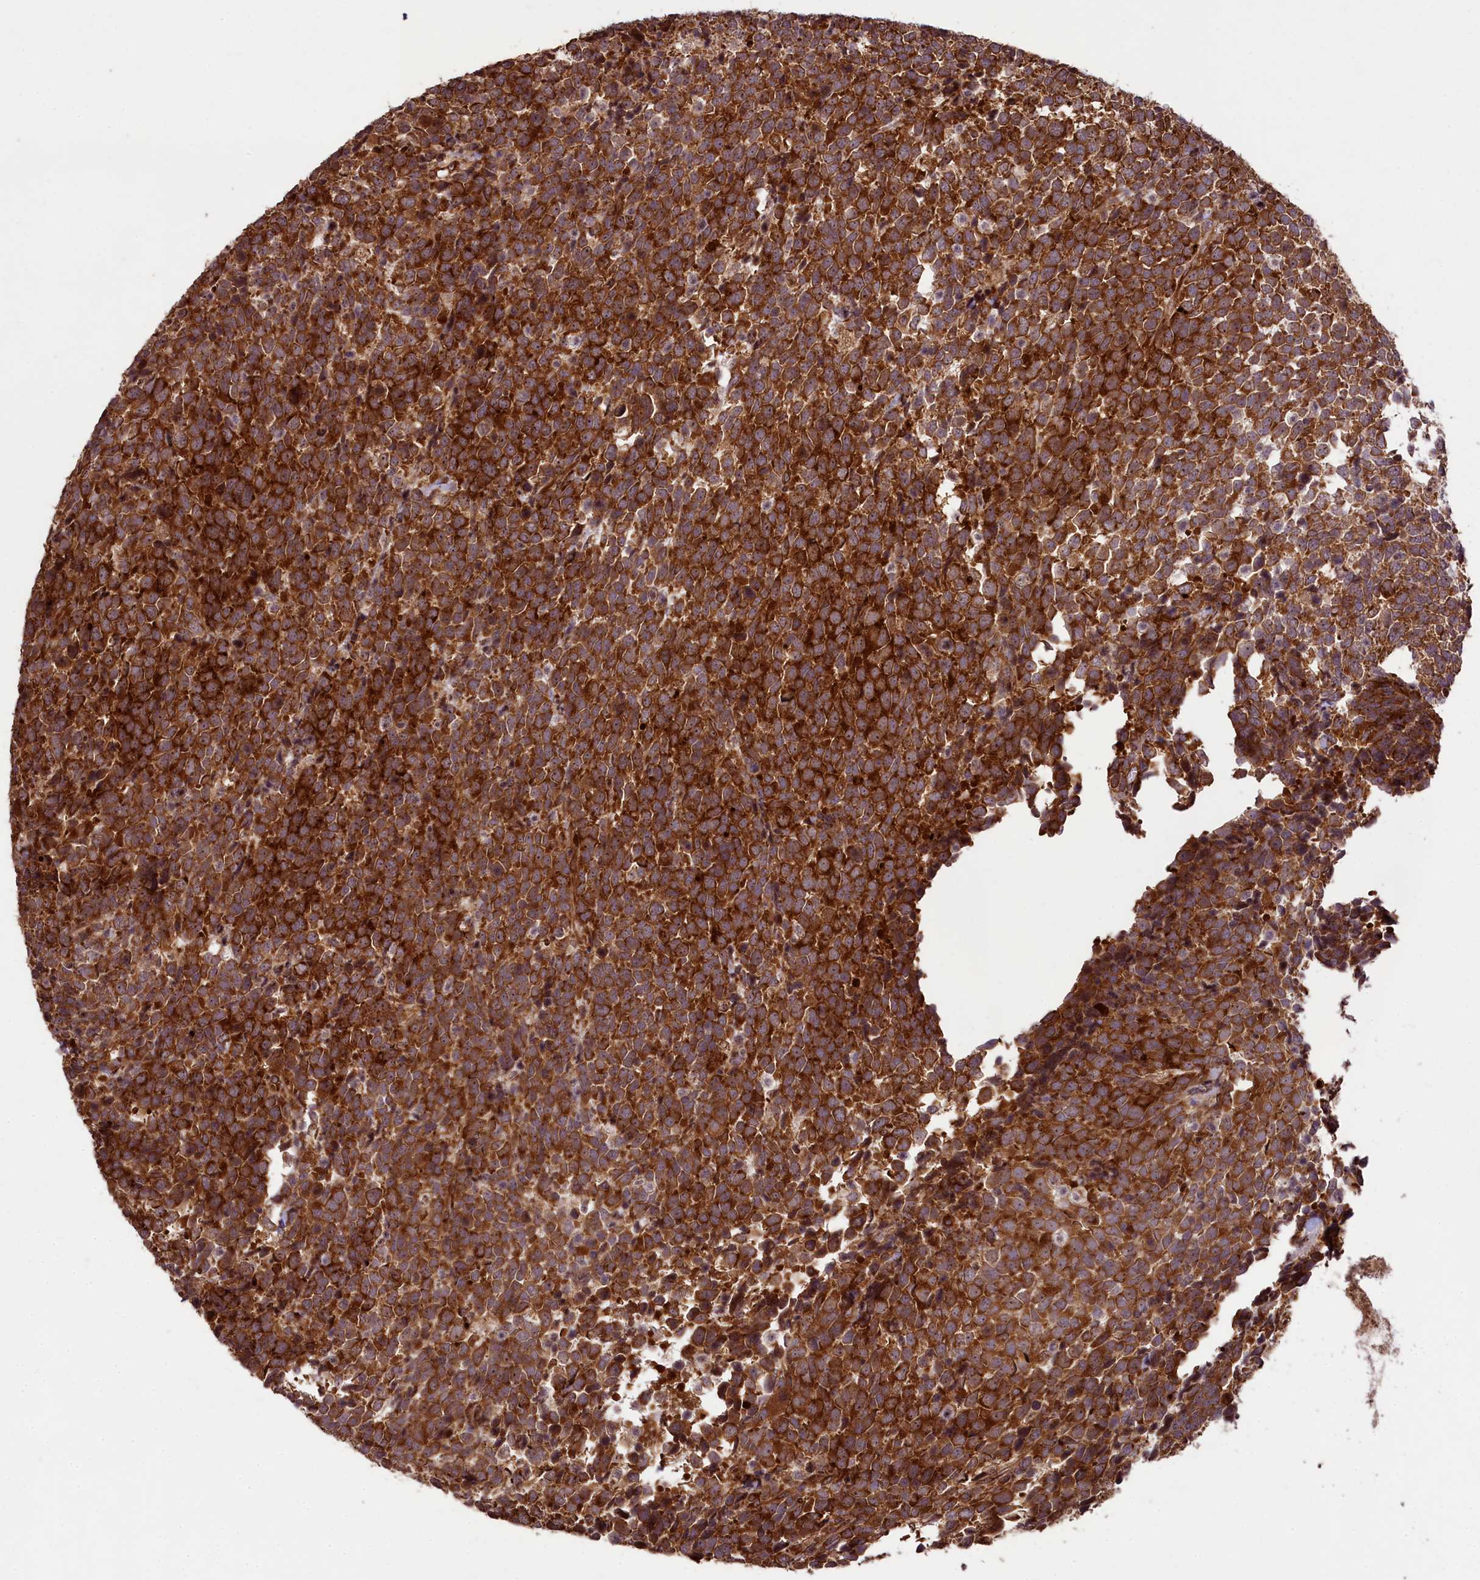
{"staining": {"intensity": "strong", "quantity": ">75%", "location": "cytoplasmic/membranous"}, "tissue": "urothelial cancer", "cell_type": "Tumor cells", "image_type": "cancer", "snomed": [{"axis": "morphology", "description": "Urothelial carcinoma, High grade"}, {"axis": "topography", "description": "Urinary bladder"}], "caption": "DAB immunohistochemical staining of urothelial cancer displays strong cytoplasmic/membranous protein positivity in approximately >75% of tumor cells.", "gene": "LARP4", "patient": {"sex": "female", "age": 82}}